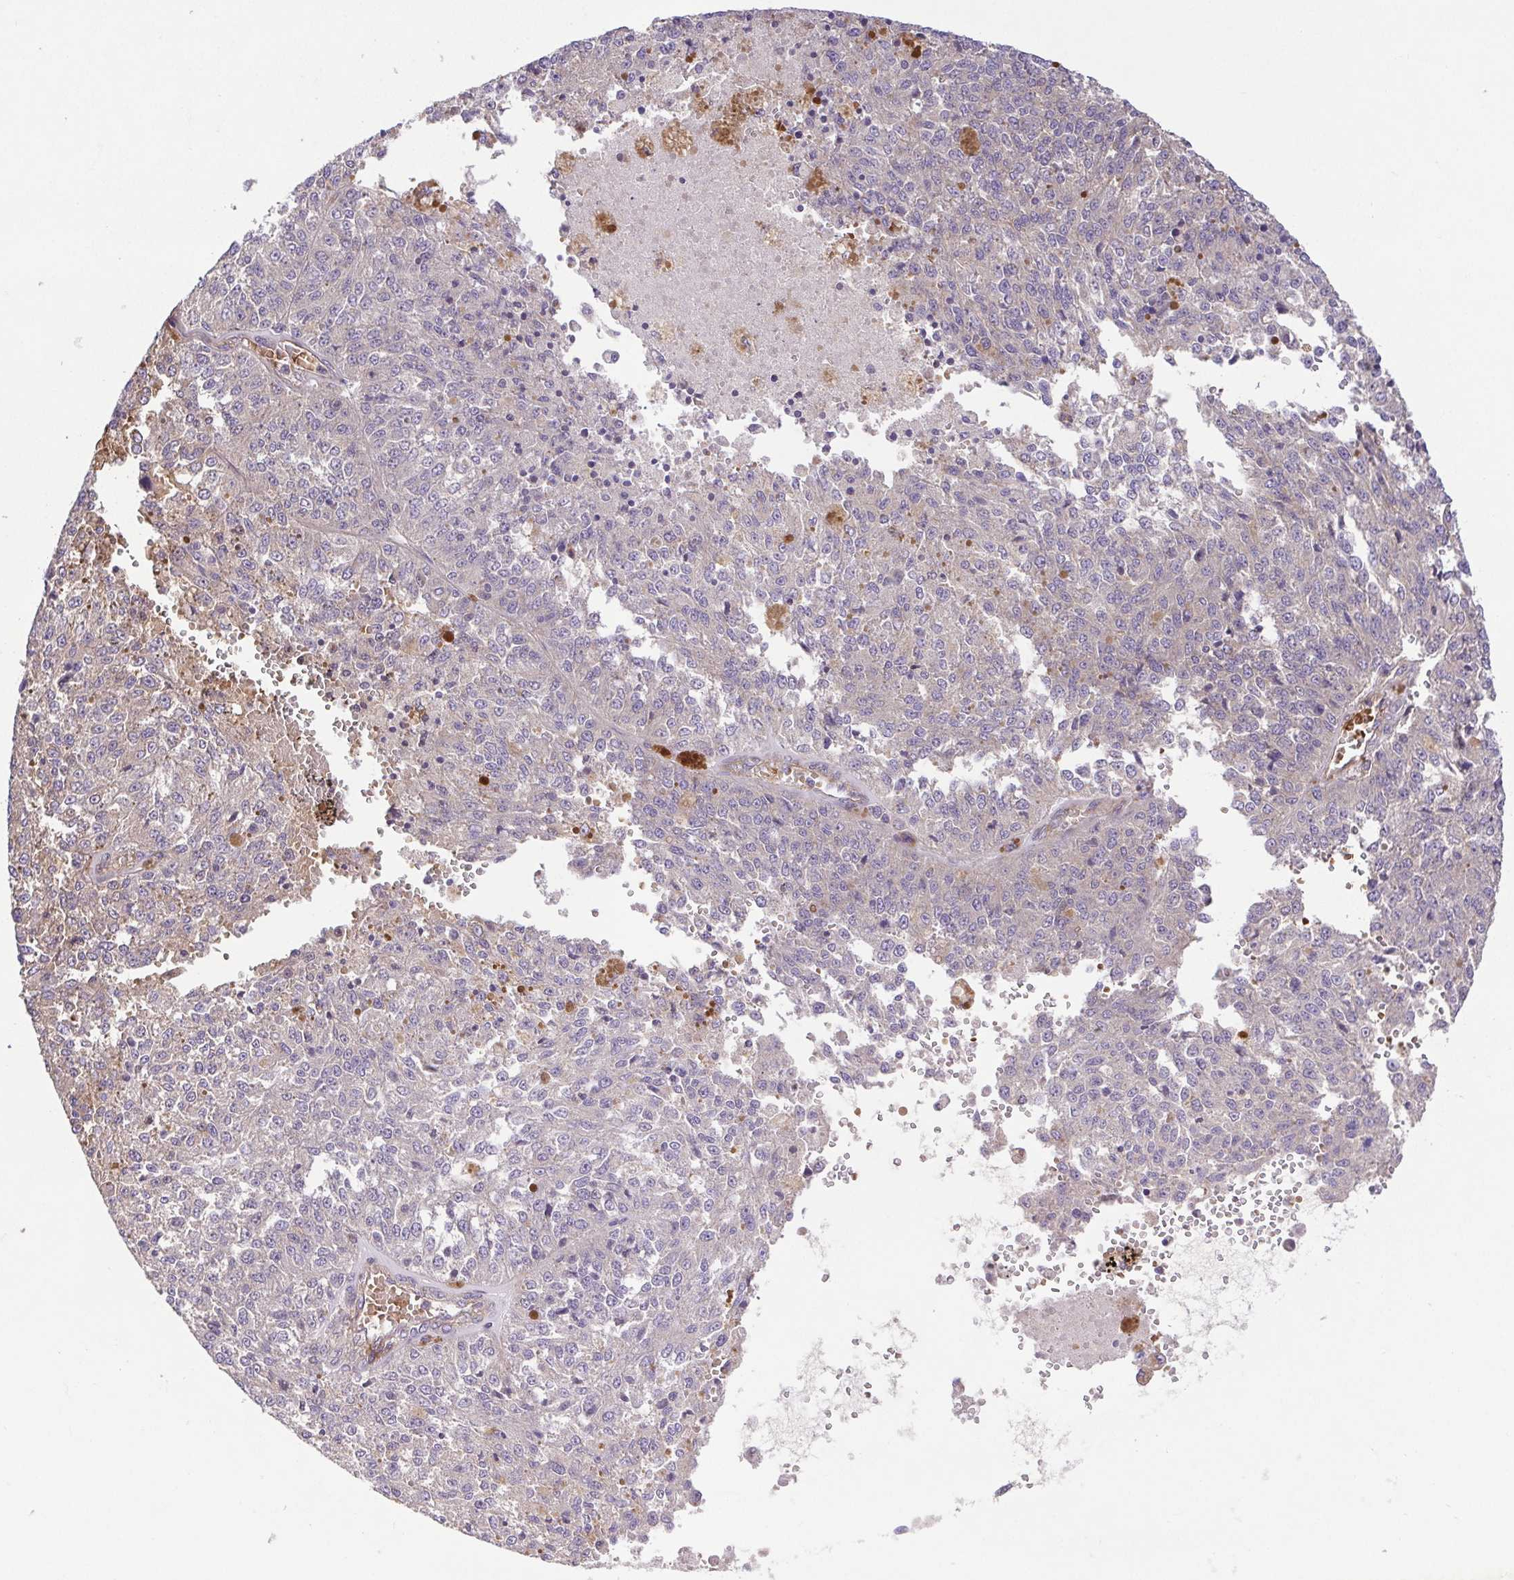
{"staining": {"intensity": "negative", "quantity": "none", "location": "none"}, "tissue": "melanoma", "cell_type": "Tumor cells", "image_type": "cancer", "snomed": [{"axis": "morphology", "description": "Malignant melanoma, Metastatic site"}, {"axis": "topography", "description": "Lymph node"}], "caption": "Malignant melanoma (metastatic site) was stained to show a protein in brown. There is no significant staining in tumor cells.", "gene": "IDE", "patient": {"sex": "female", "age": 64}}